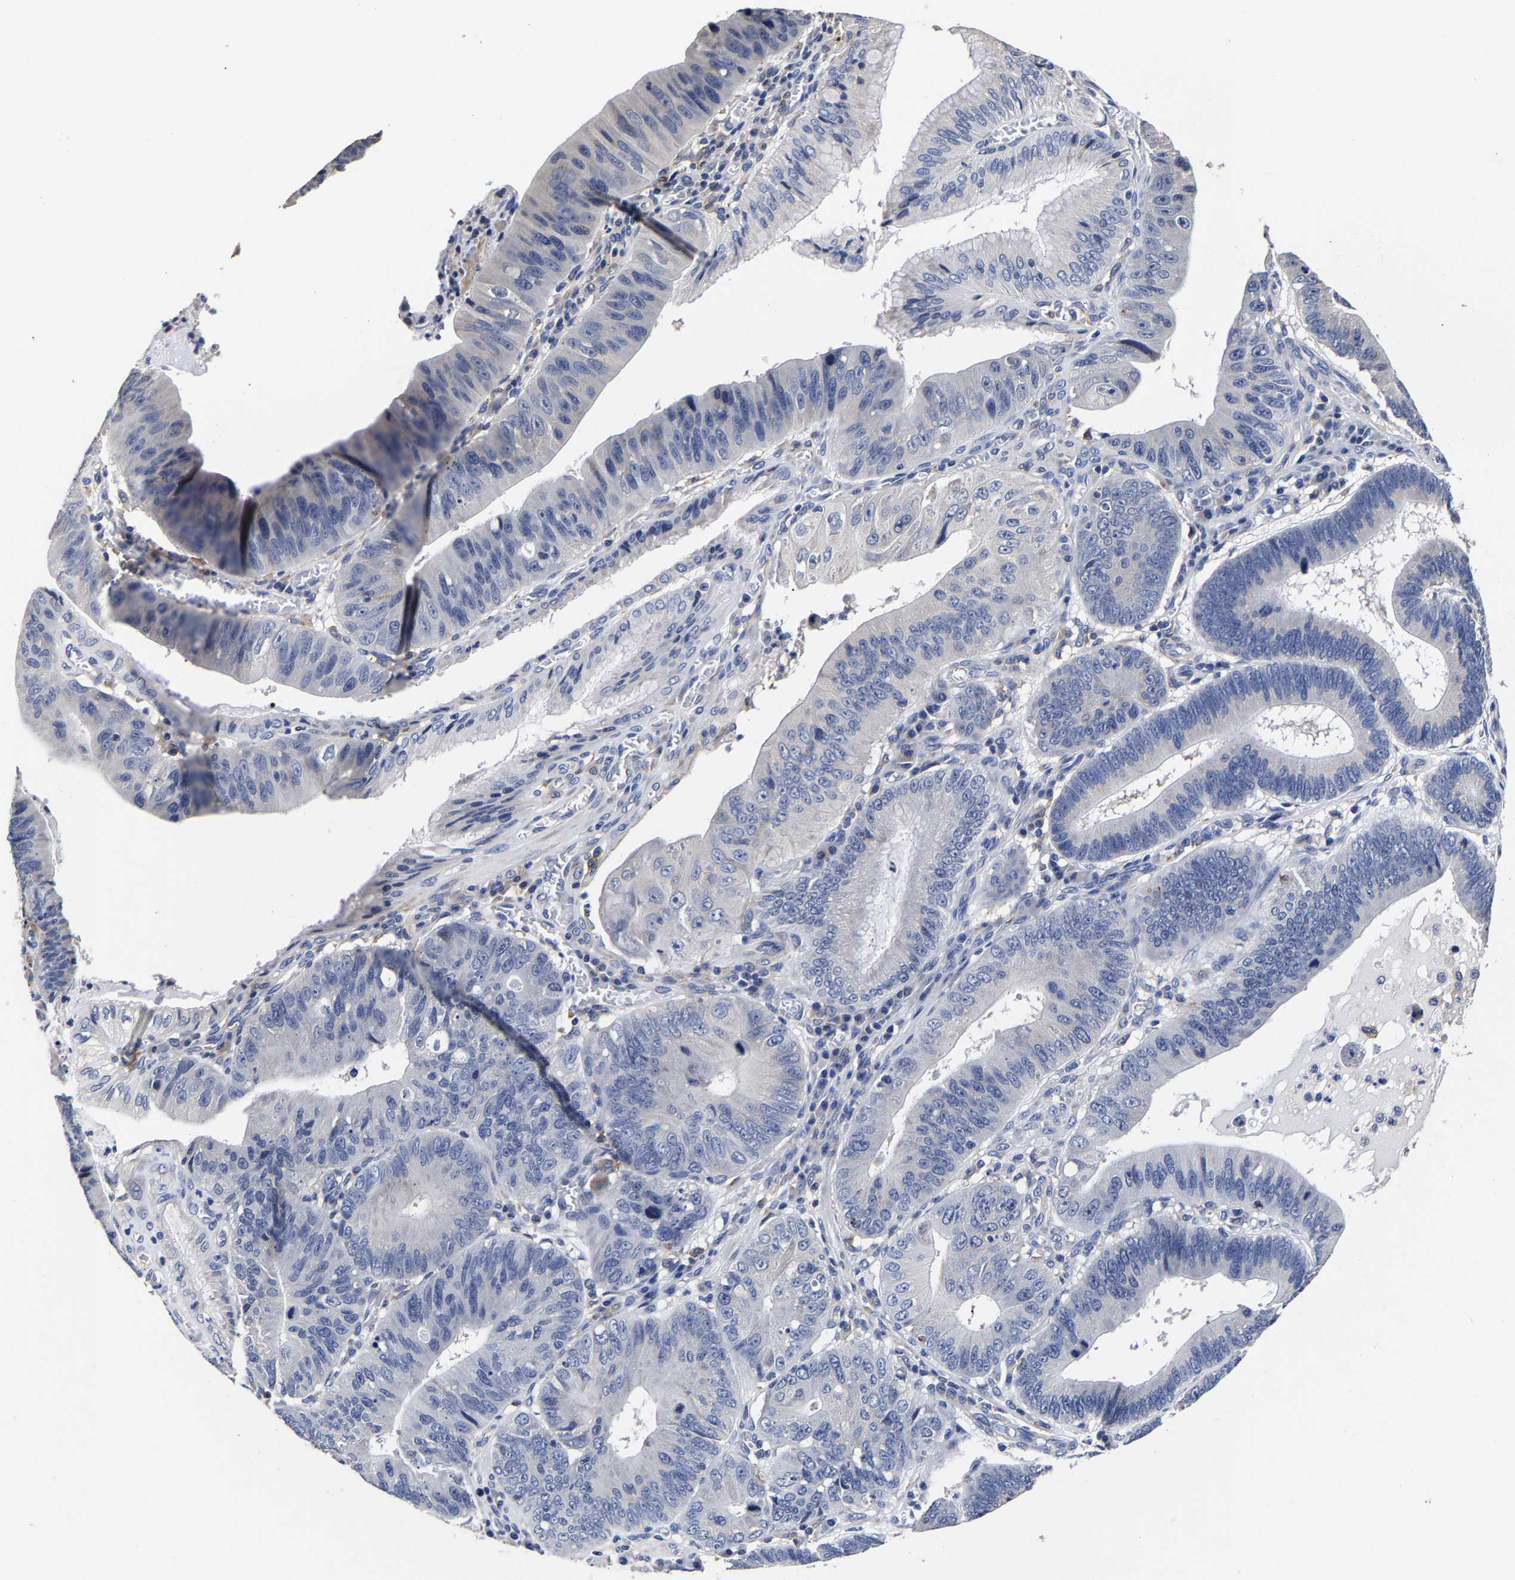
{"staining": {"intensity": "negative", "quantity": "none", "location": "none"}, "tissue": "stomach cancer", "cell_type": "Tumor cells", "image_type": "cancer", "snomed": [{"axis": "morphology", "description": "Adenocarcinoma, NOS"}, {"axis": "topography", "description": "Stomach"}], "caption": "The image exhibits no significant expression in tumor cells of adenocarcinoma (stomach).", "gene": "AASS", "patient": {"sex": "male", "age": 59}}